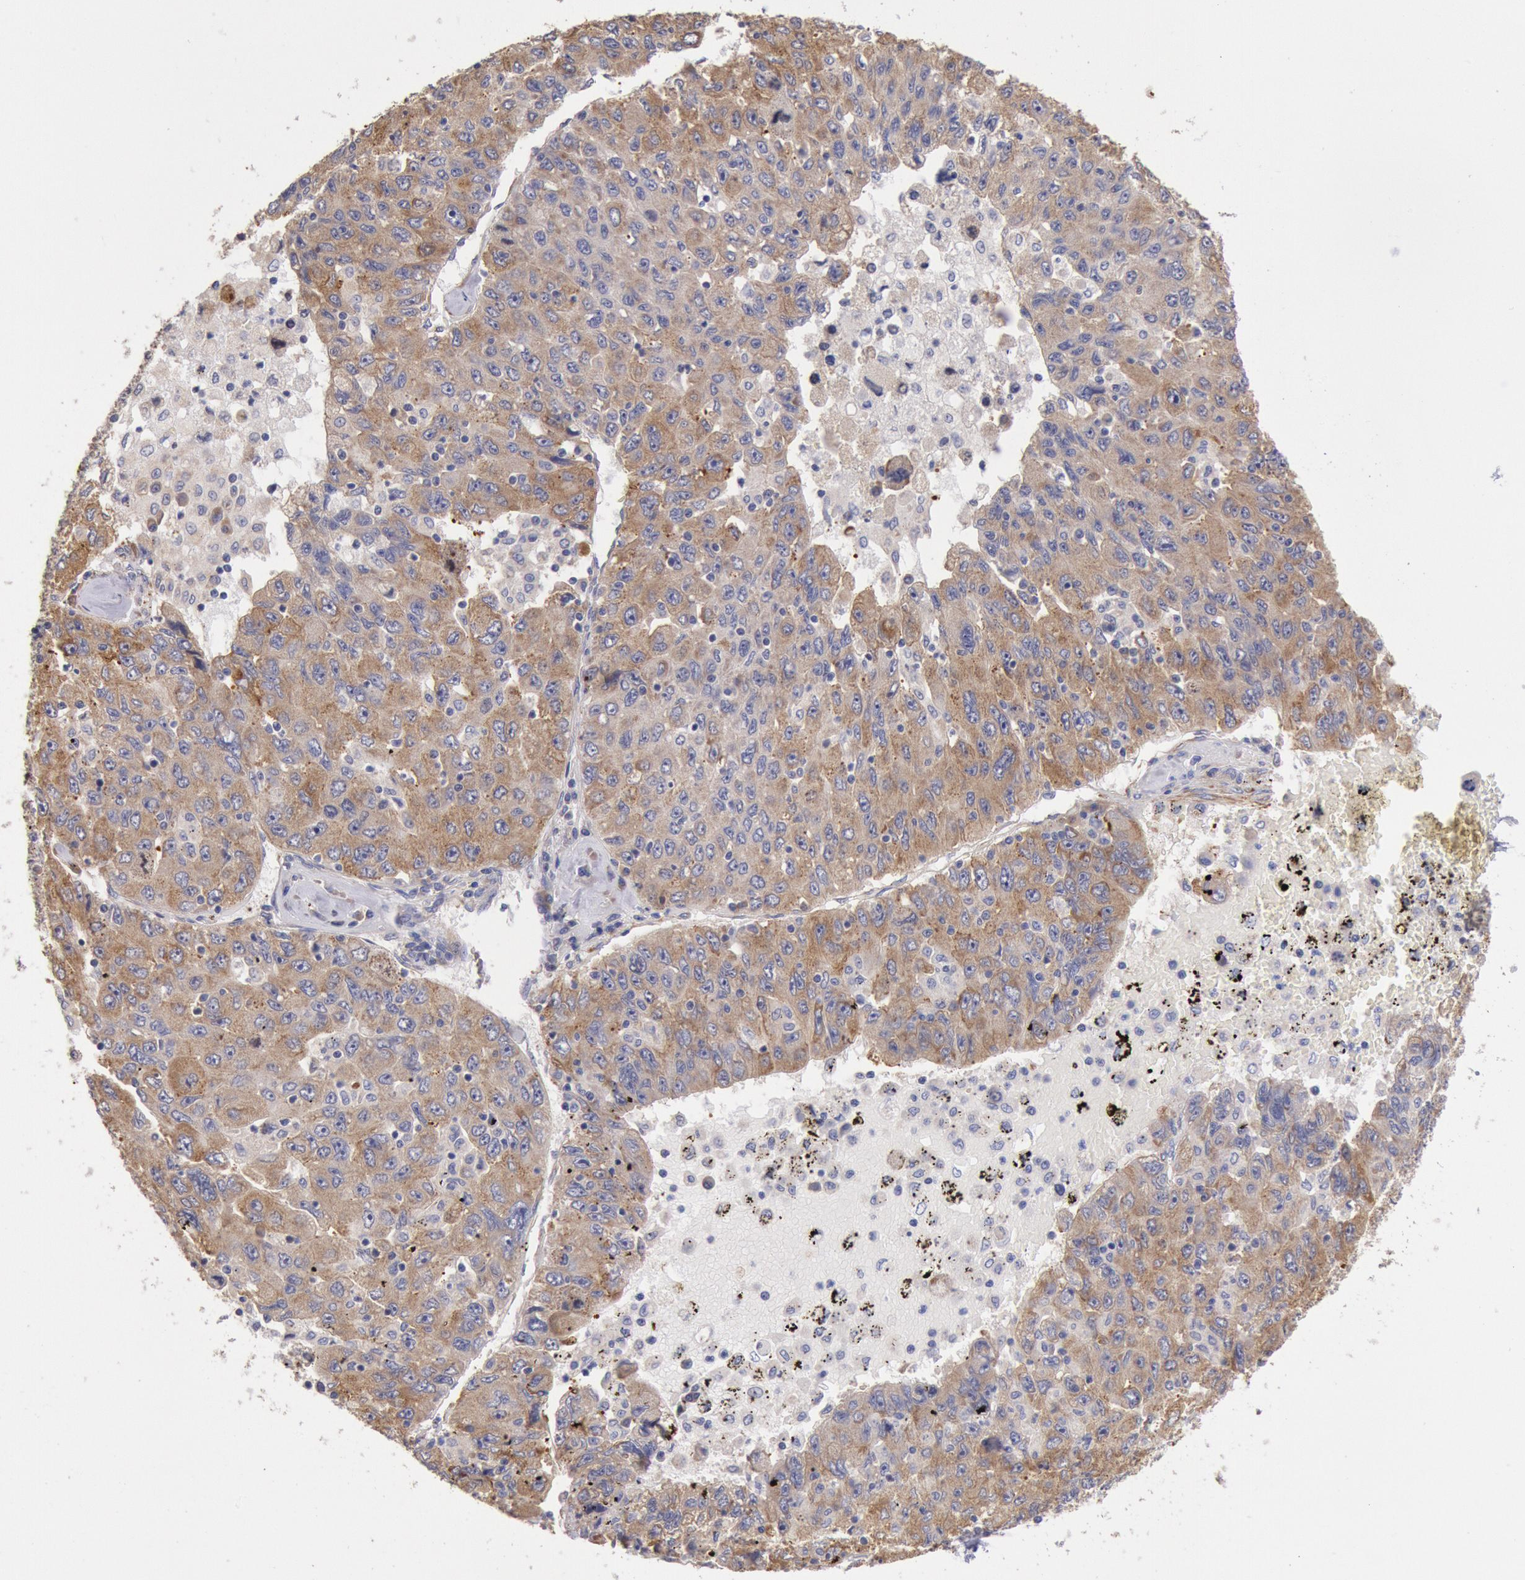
{"staining": {"intensity": "moderate", "quantity": ">75%", "location": "cytoplasmic/membranous"}, "tissue": "liver cancer", "cell_type": "Tumor cells", "image_type": "cancer", "snomed": [{"axis": "morphology", "description": "Carcinoma, Hepatocellular, NOS"}, {"axis": "topography", "description": "Liver"}], "caption": "High-magnification brightfield microscopy of liver cancer stained with DAB (brown) and counterstained with hematoxylin (blue). tumor cells exhibit moderate cytoplasmic/membranous expression is identified in approximately>75% of cells. Ihc stains the protein in brown and the nuclei are stained blue.", "gene": "DRG1", "patient": {"sex": "male", "age": 49}}